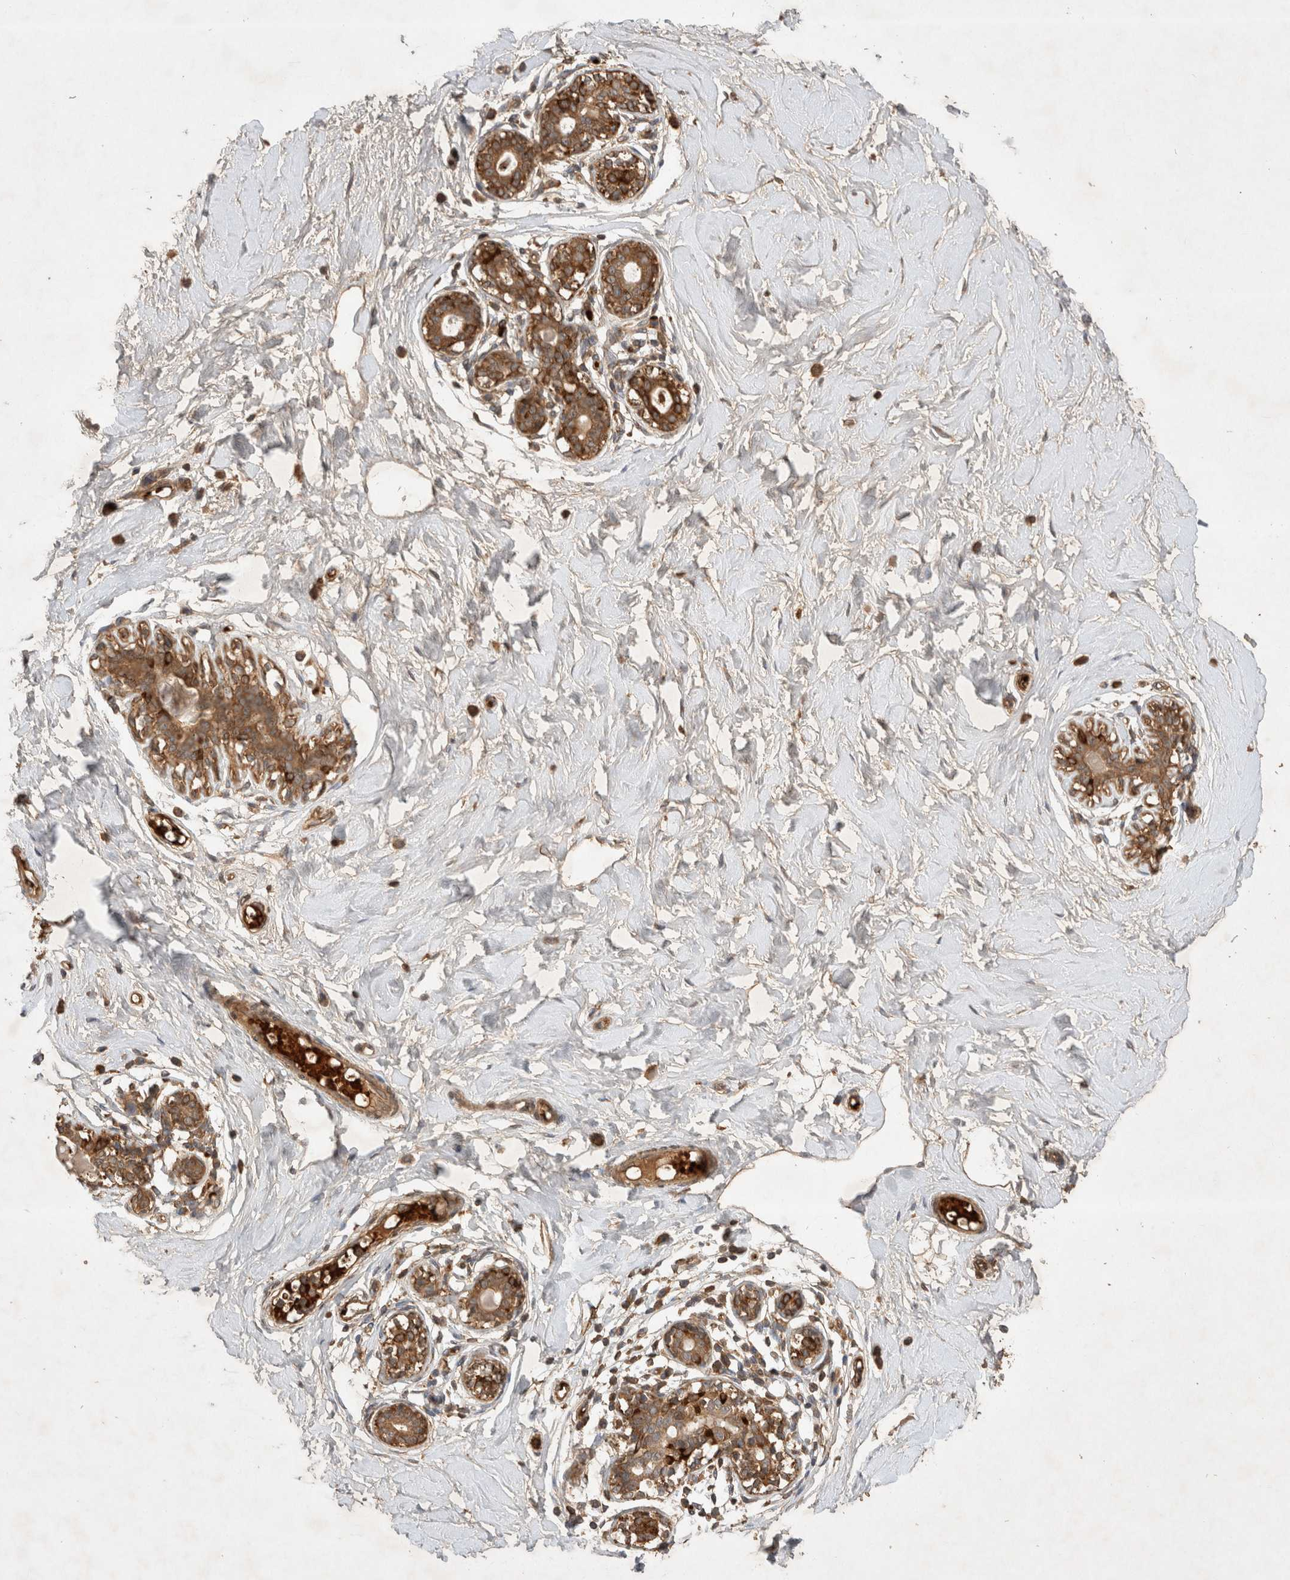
{"staining": {"intensity": "moderate", "quantity": ">75%", "location": "cytoplasmic/membranous"}, "tissue": "breast", "cell_type": "Adipocytes", "image_type": "normal", "snomed": [{"axis": "morphology", "description": "Normal tissue, NOS"}, {"axis": "morphology", "description": "Adenoma, NOS"}, {"axis": "topography", "description": "Breast"}], "caption": "Breast stained with DAB (3,3'-diaminobenzidine) immunohistochemistry demonstrates medium levels of moderate cytoplasmic/membranous expression in approximately >75% of adipocytes. The protein is stained brown, and the nuclei are stained in blue (DAB IHC with brightfield microscopy, high magnification).", "gene": "FAM221A", "patient": {"sex": "female", "age": 23}}